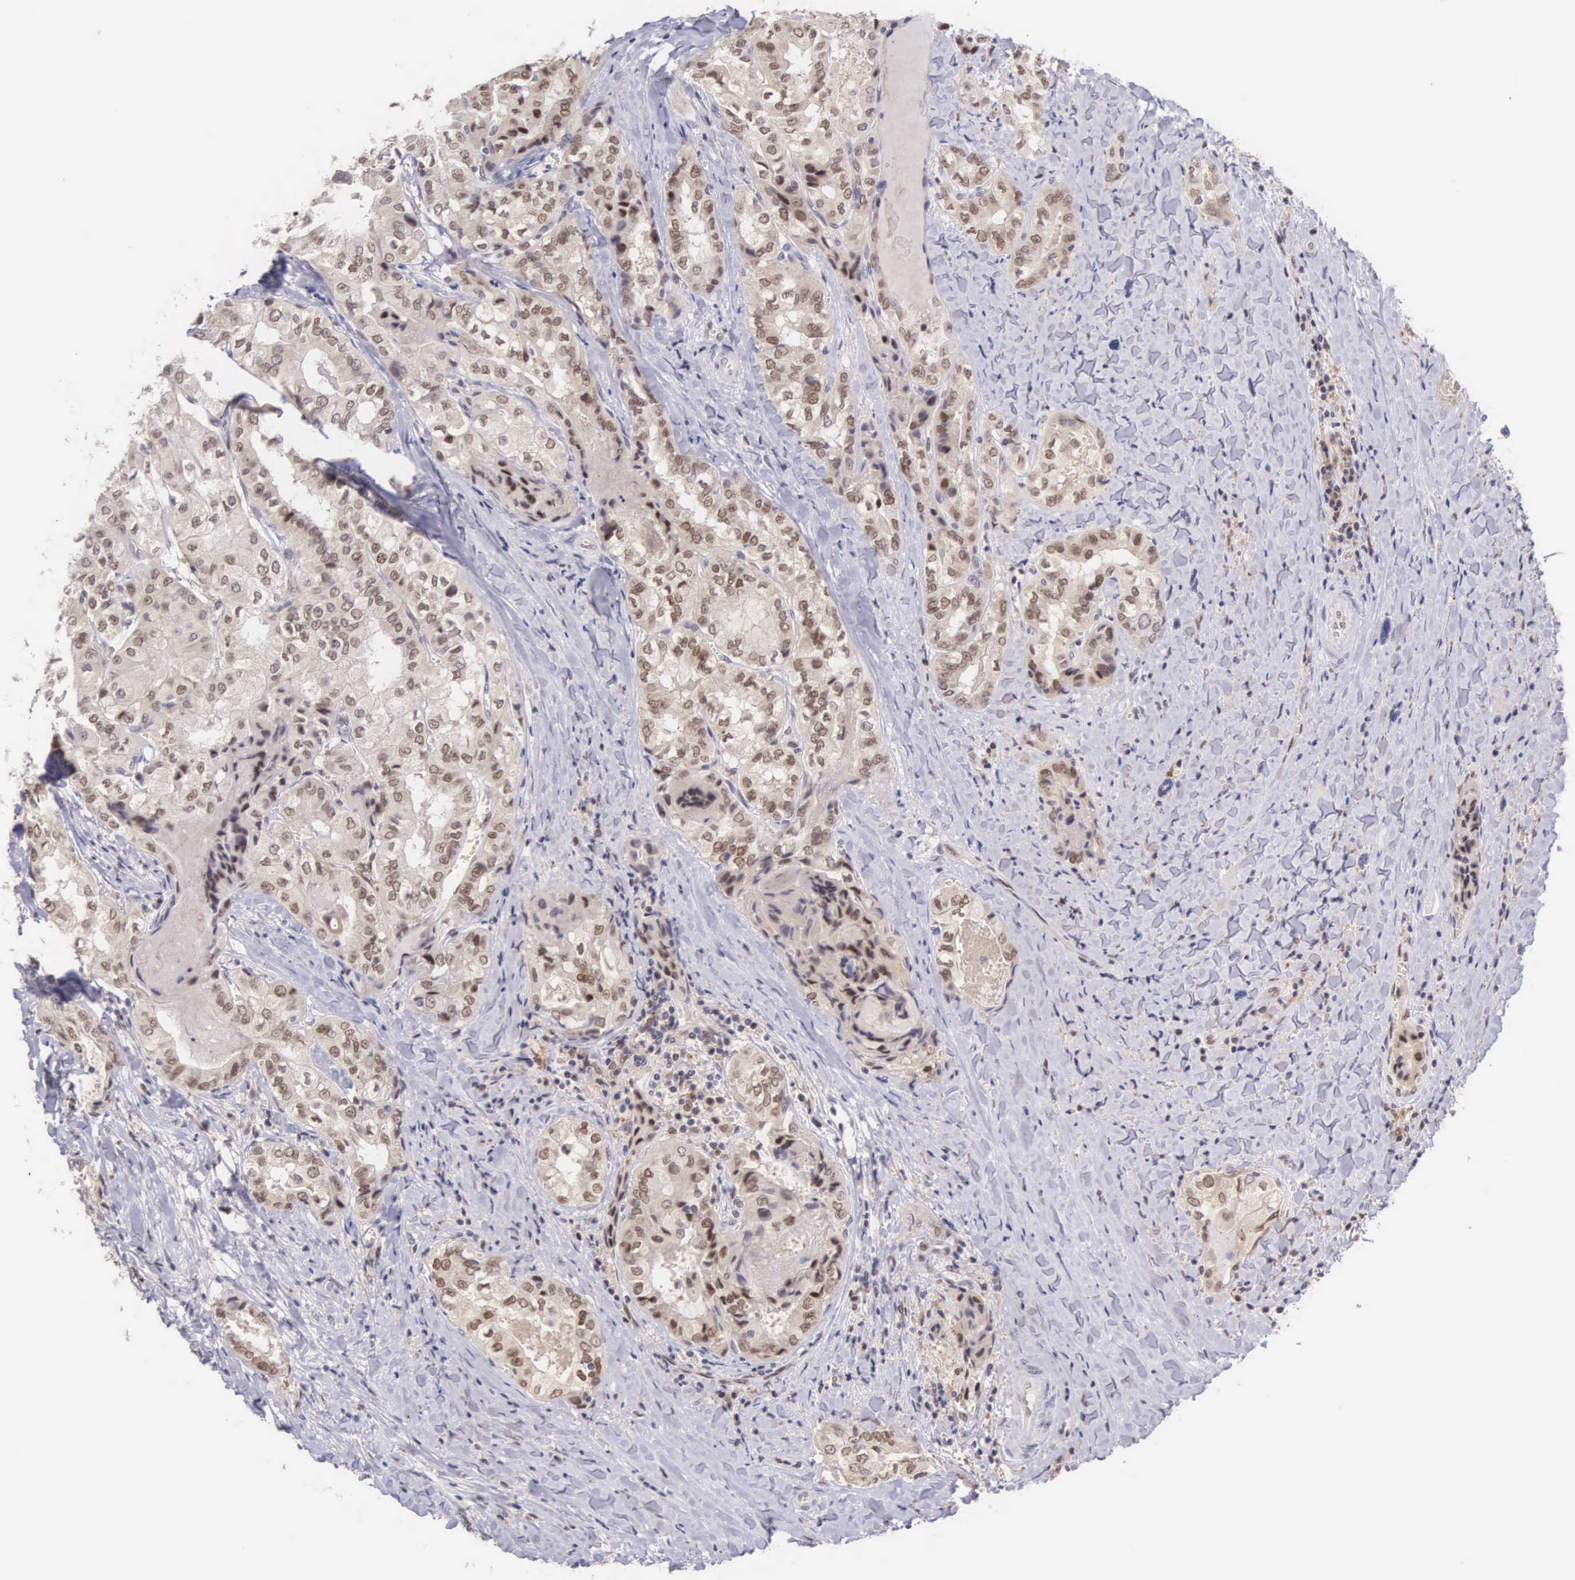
{"staining": {"intensity": "weak", "quantity": "25%-75%", "location": "nuclear"}, "tissue": "thyroid cancer", "cell_type": "Tumor cells", "image_type": "cancer", "snomed": [{"axis": "morphology", "description": "Papillary adenocarcinoma, NOS"}, {"axis": "topography", "description": "Thyroid gland"}], "caption": "Human thyroid papillary adenocarcinoma stained for a protein (brown) demonstrates weak nuclear positive staining in approximately 25%-75% of tumor cells.", "gene": "GRK3", "patient": {"sex": "female", "age": 71}}